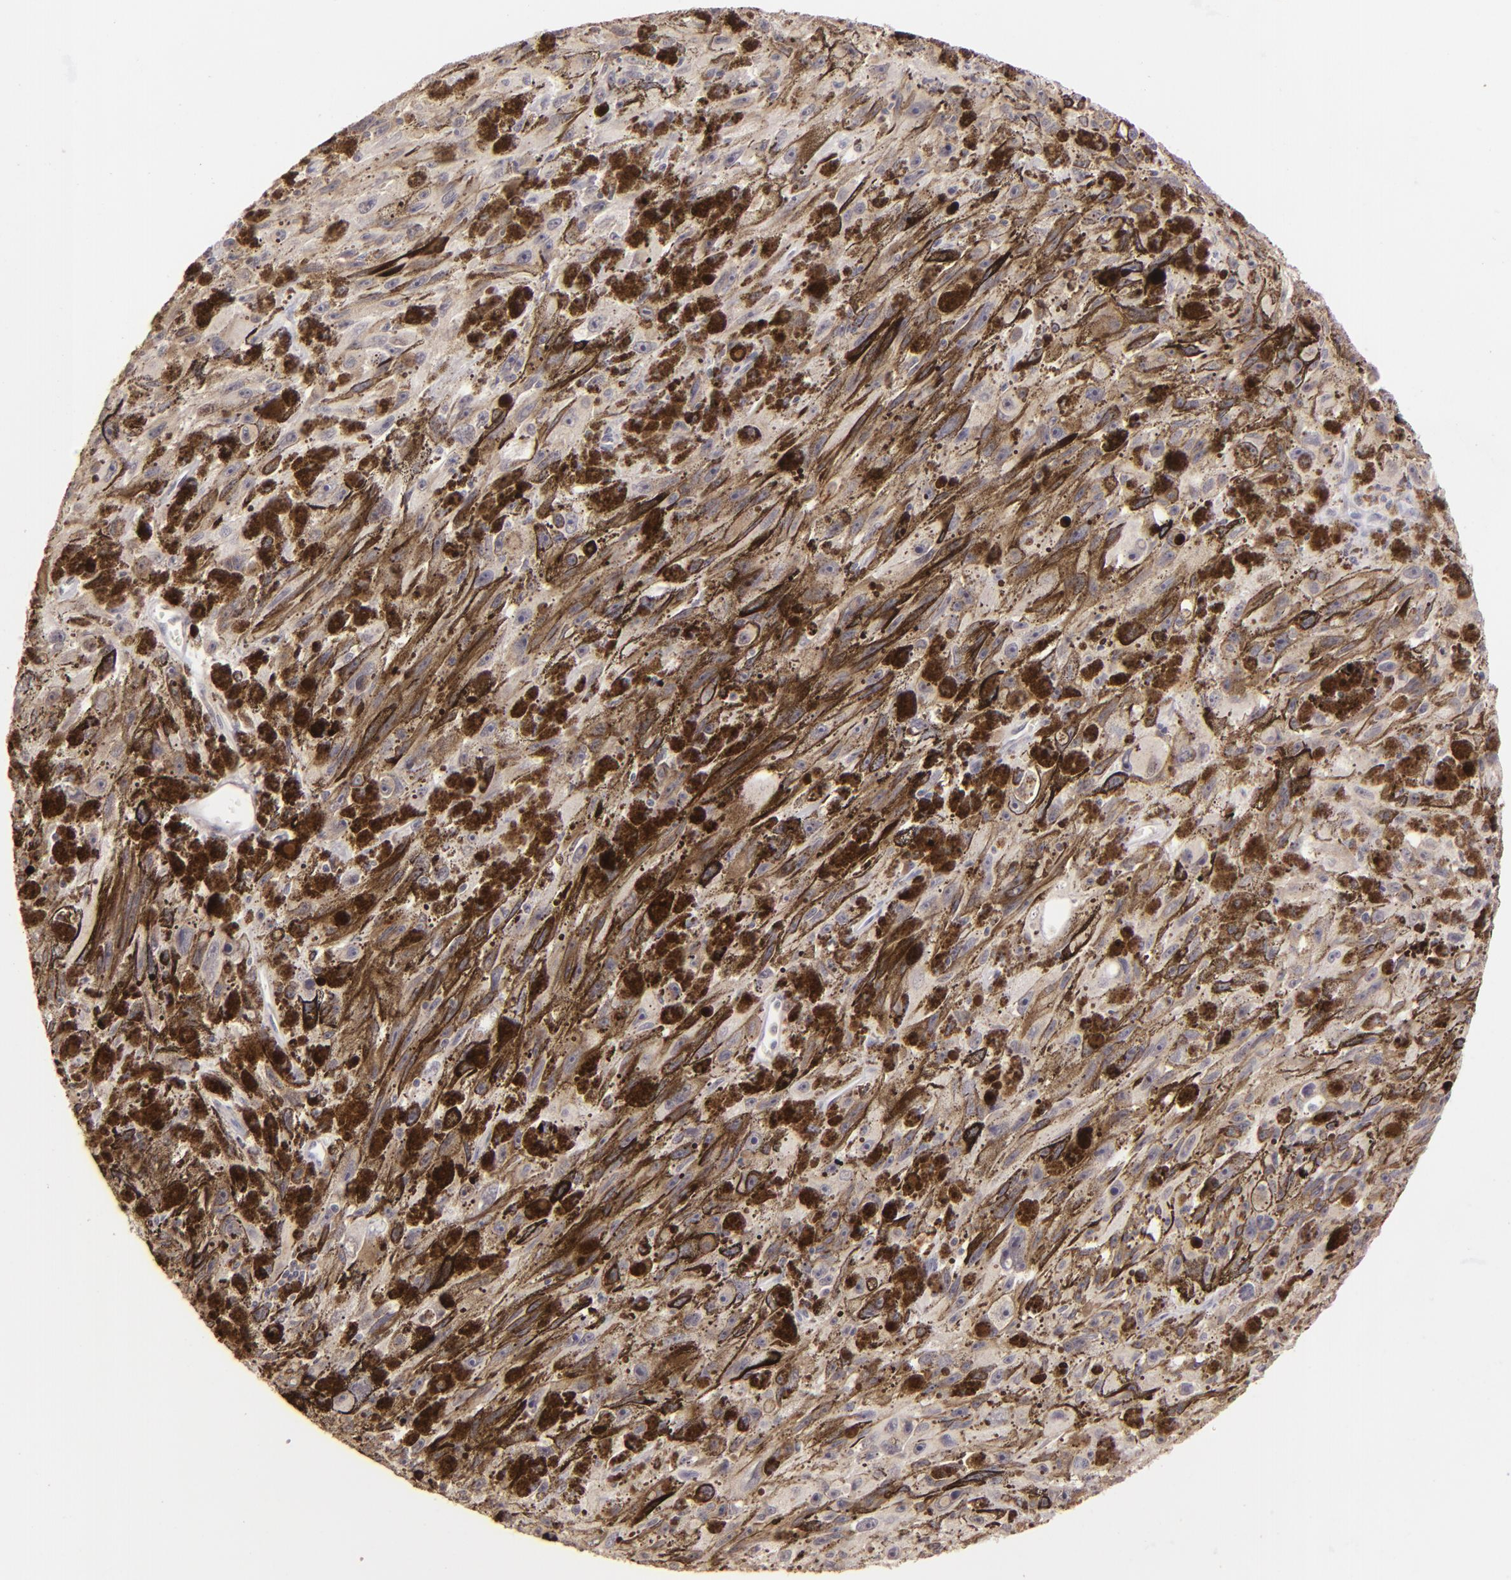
{"staining": {"intensity": "negative", "quantity": "none", "location": "none"}, "tissue": "melanoma", "cell_type": "Tumor cells", "image_type": "cancer", "snomed": [{"axis": "morphology", "description": "Malignant melanoma, NOS"}, {"axis": "topography", "description": "Skin"}], "caption": "Histopathology image shows no protein positivity in tumor cells of malignant melanoma tissue.", "gene": "CLDN1", "patient": {"sex": "female", "age": 104}}